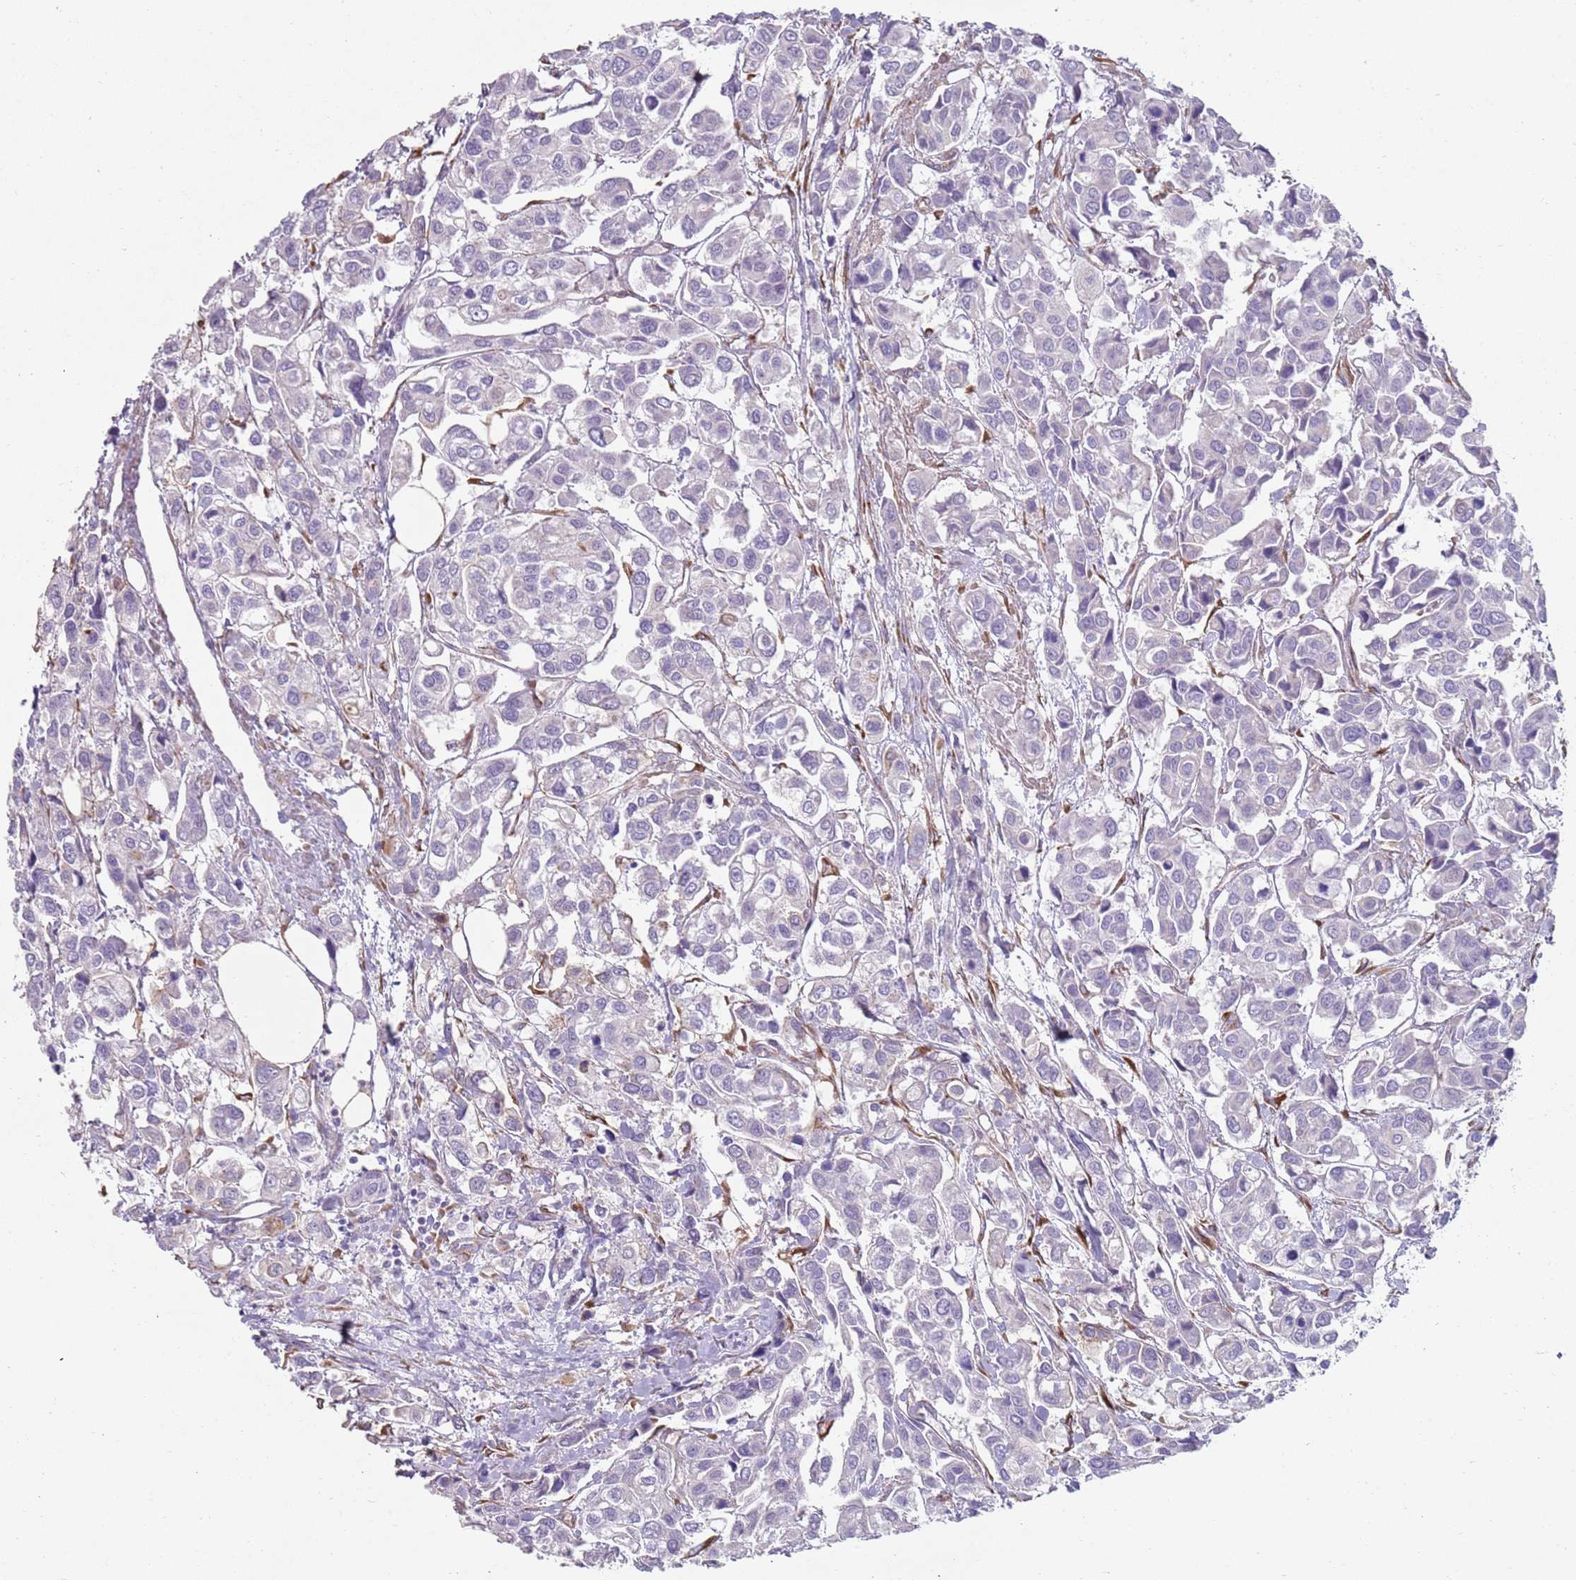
{"staining": {"intensity": "negative", "quantity": "none", "location": "none"}, "tissue": "urothelial cancer", "cell_type": "Tumor cells", "image_type": "cancer", "snomed": [{"axis": "morphology", "description": "Urothelial carcinoma, High grade"}, {"axis": "topography", "description": "Urinary bladder"}], "caption": "An immunohistochemistry (IHC) photomicrograph of urothelial carcinoma (high-grade) is shown. There is no staining in tumor cells of urothelial carcinoma (high-grade). (DAB IHC, high magnification).", "gene": "PHLPP2", "patient": {"sex": "male", "age": 67}}